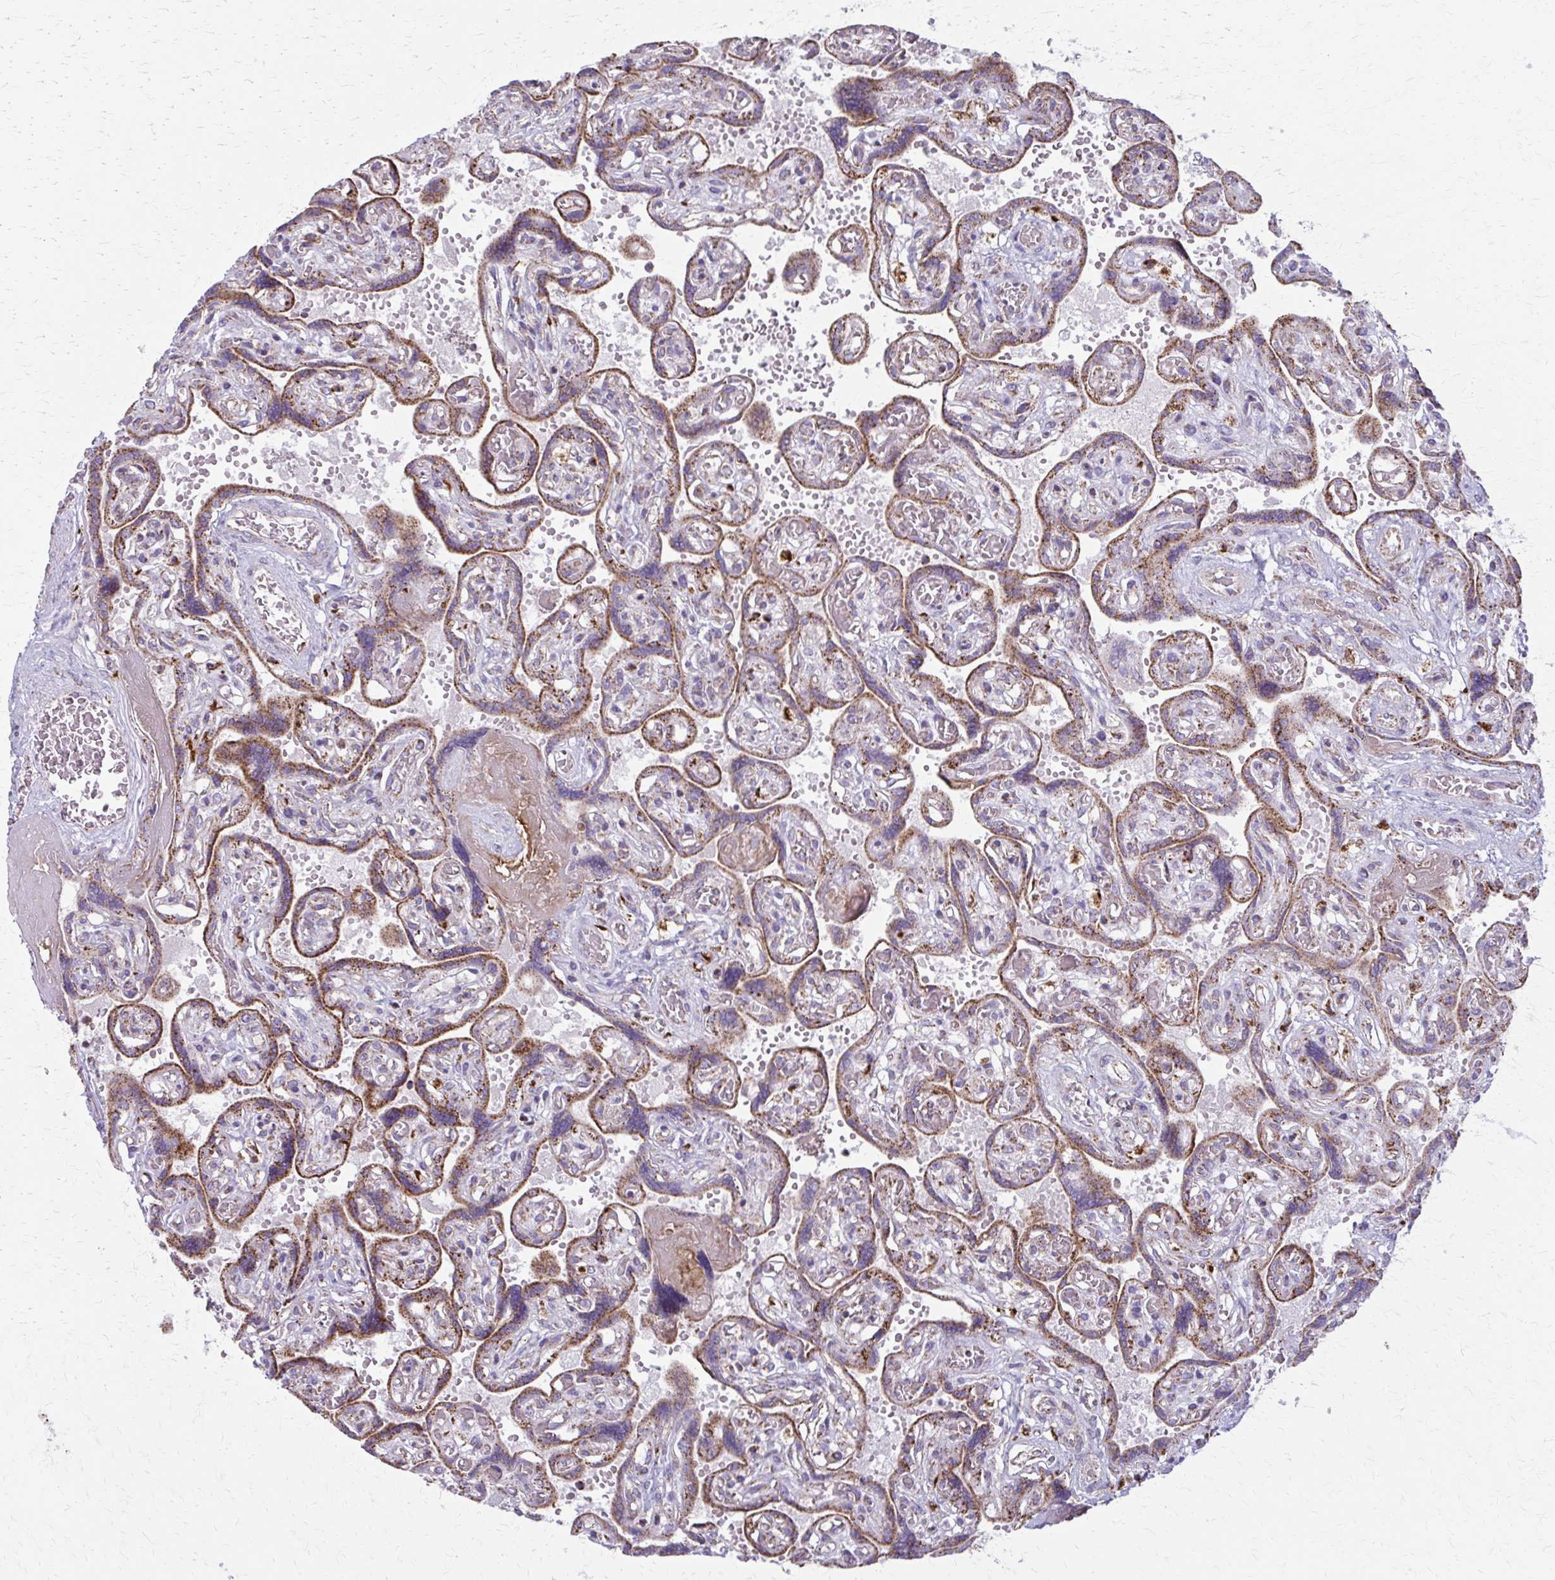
{"staining": {"intensity": "weak", "quantity": ">75%", "location": "cytoplasmic/membranous"}, "tissue": "placenta", "cell_type": "Decidual cells", "image_type": "normal", "snomed": [{"axis": "morphology", "description": "Normal tissue, NOS"}, {"axis": "topography", "description": "Placenta"}], "caption": "Decidual cells exhibit low levels of weak cytoplasmic/membranous staining in about >75% of cells in normal placenta. (IHC, brightfield microscopy, high magnification).", "gene": "TVP23A", "patient": {"sex": "female", "age": 32}}